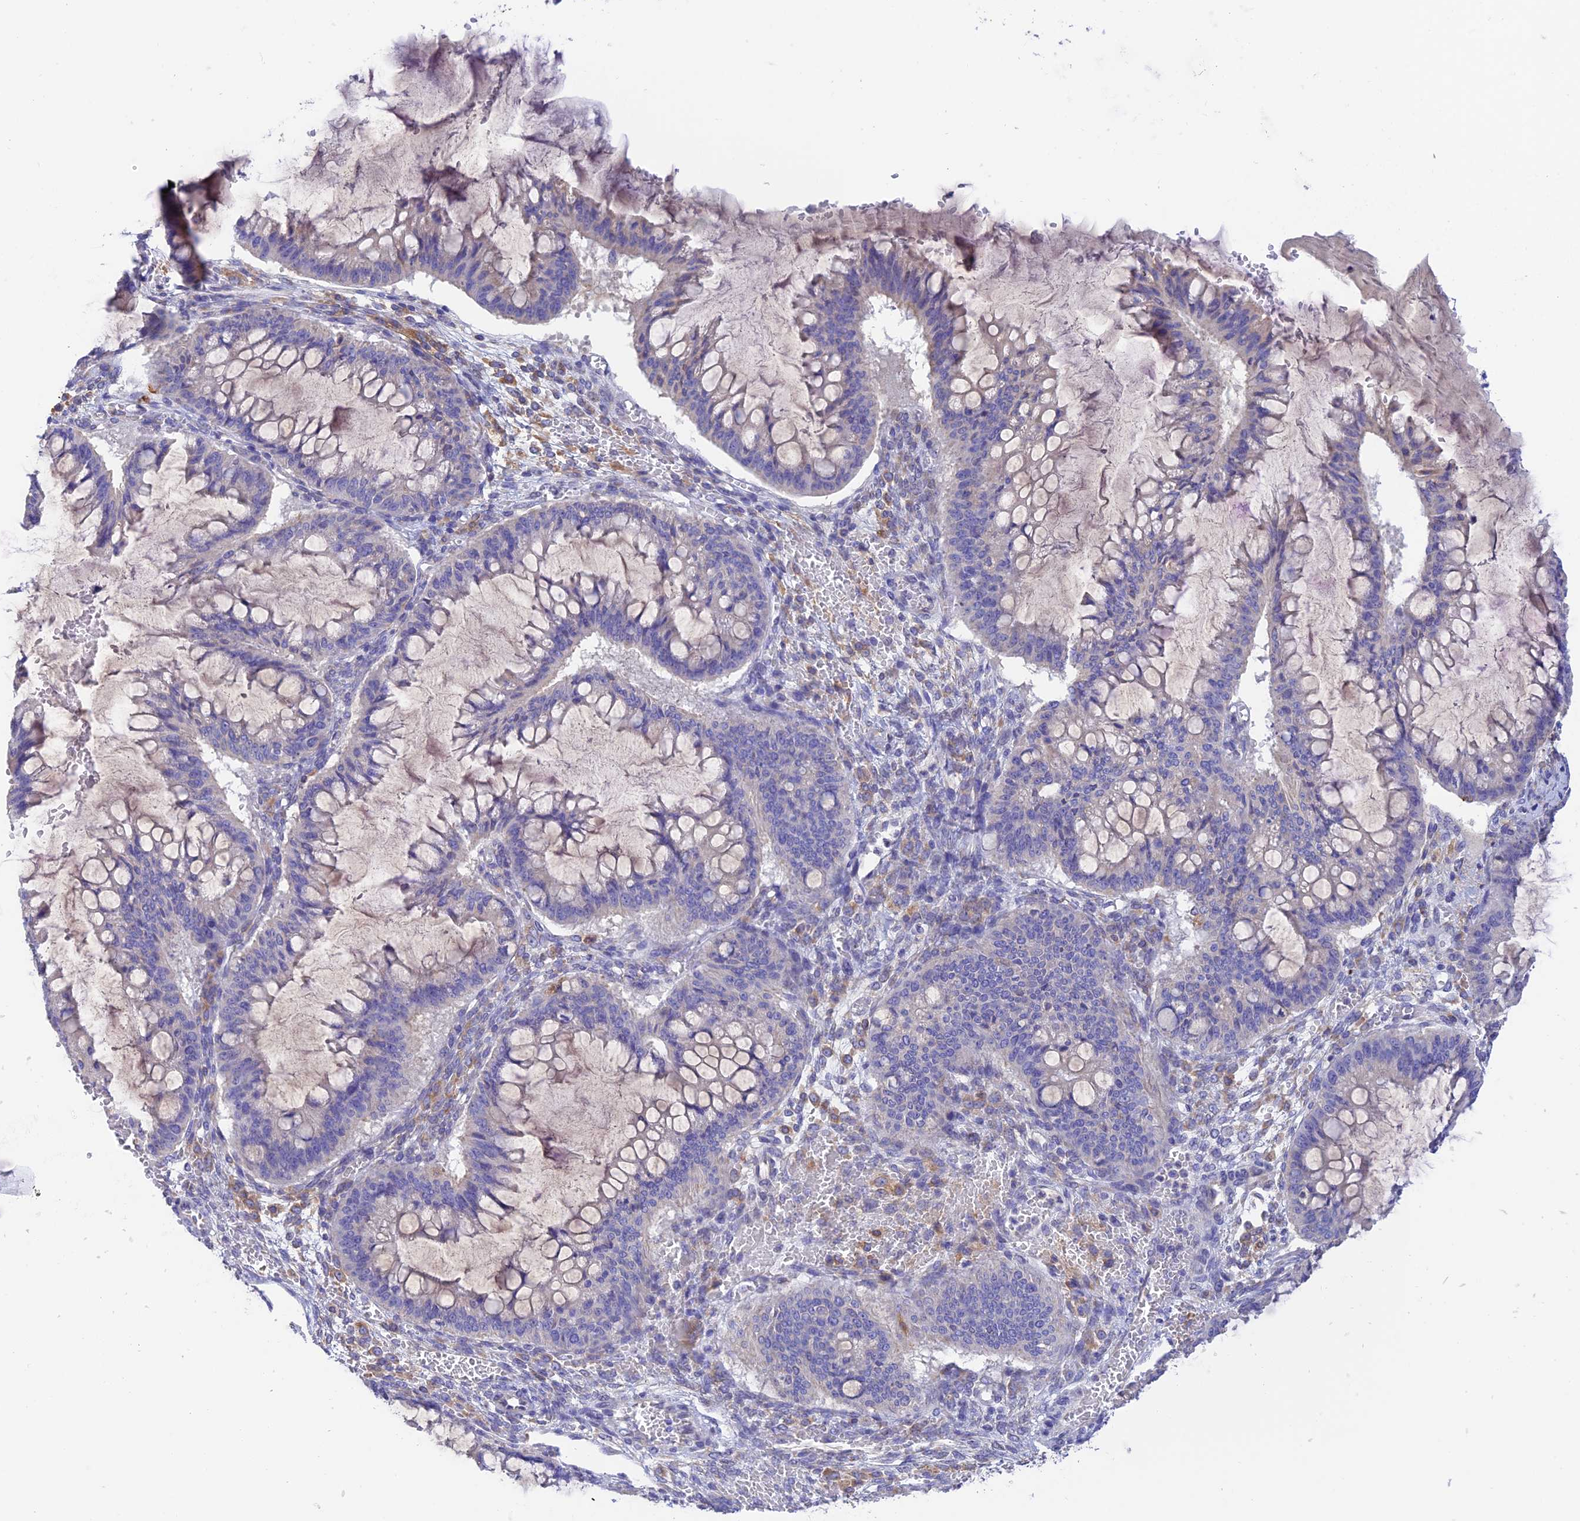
{"staining": {"intensity": "negative", "quantity": "none", "location": "none"}, "tissue": "ovarian cancer", "cell_type": "Tumor cells", "image_type": "cancer", "snomed": [{"axis": "morphology", "description": "Cystadenocarcinoma, mucinous, NOS"}, {"axis": "topography", "description": "Ovary"}], "caption": "Immunohistochemistry (IHC) micrograph of human mucinous cystadenocarcinoma (ovarian) stained for a protein (brown), which shows no staining in tumor cells.", "gene": "VKORC1", "patient": {"sex": "female", "age": 73}}